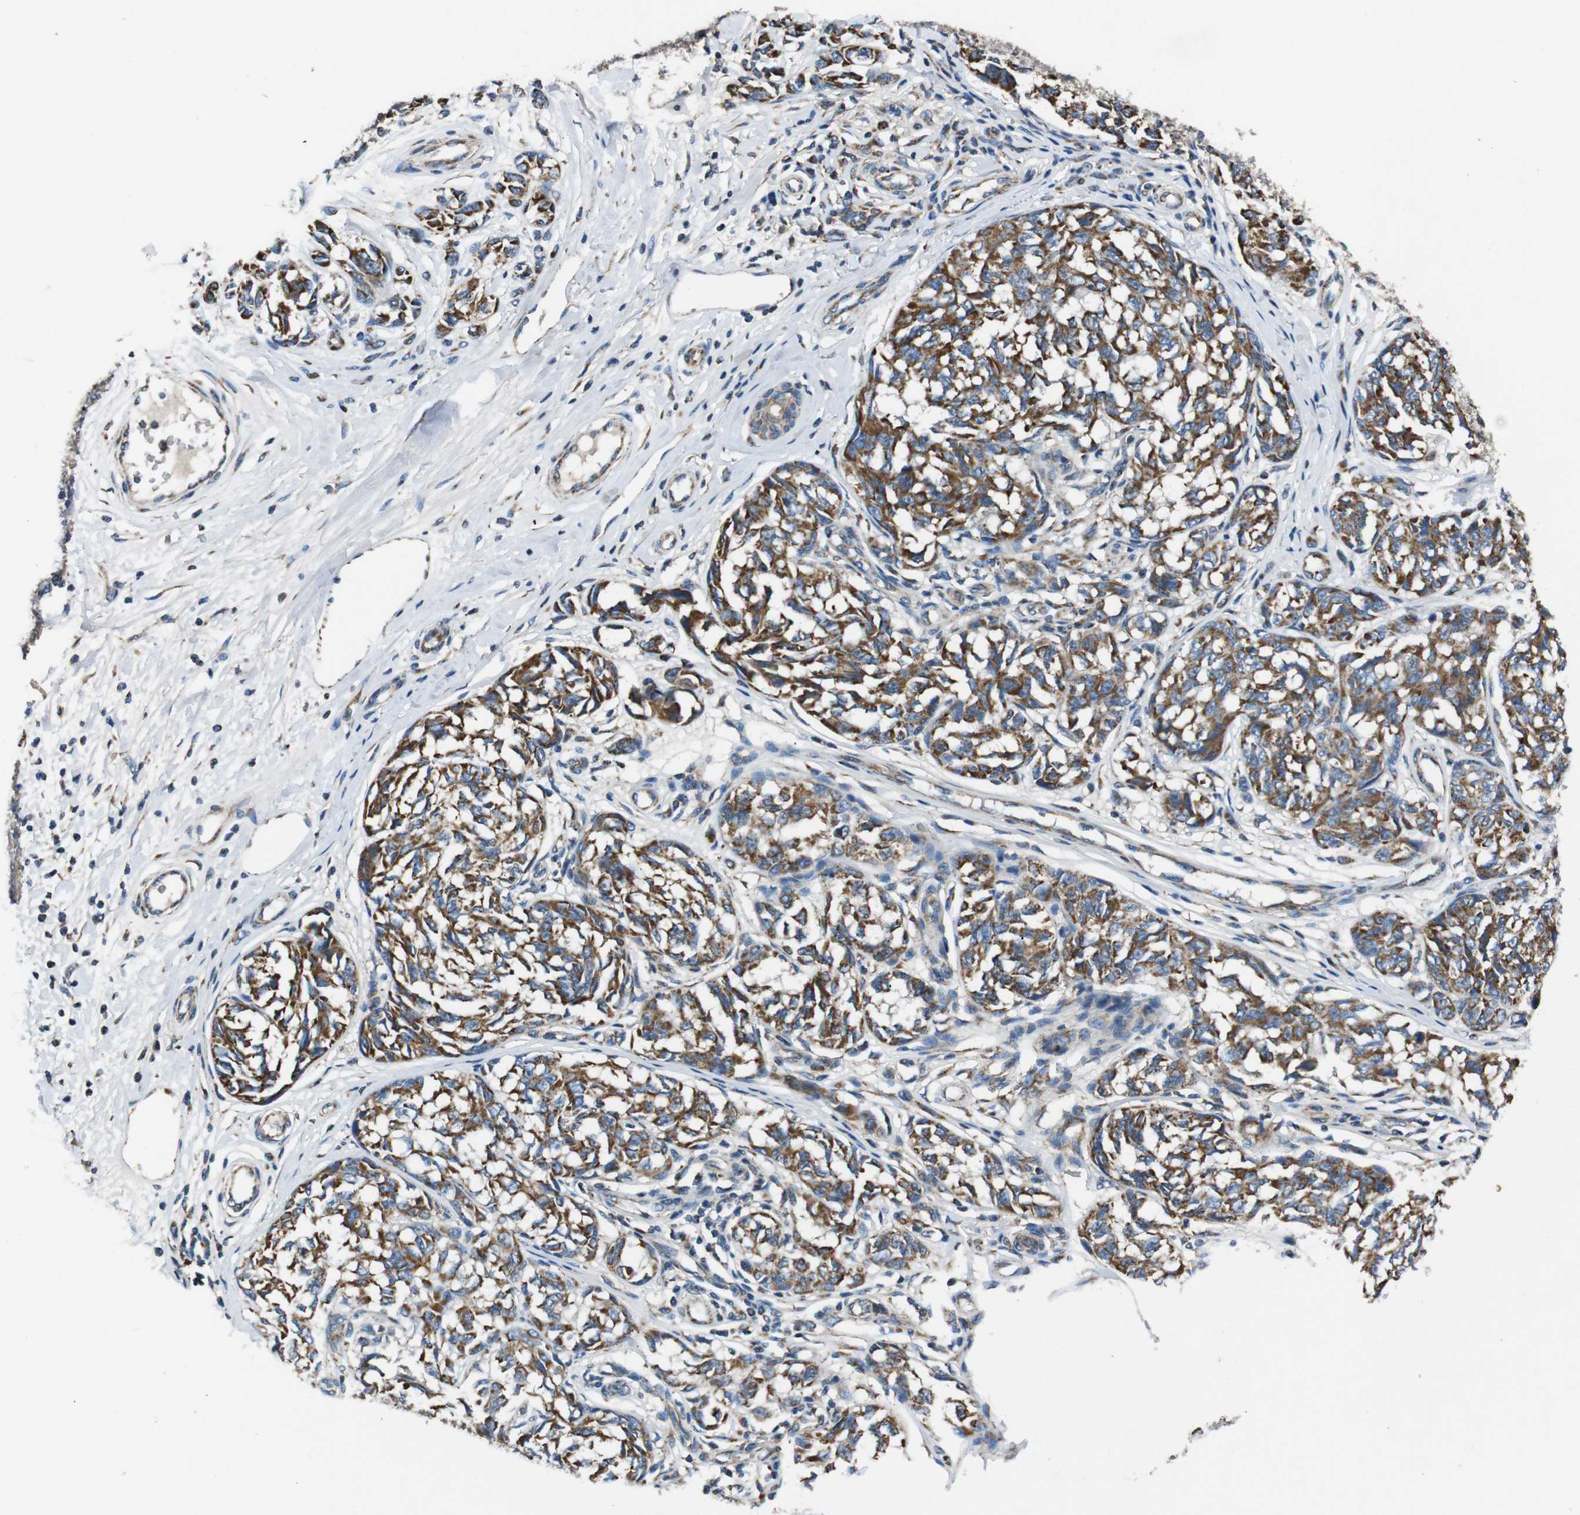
{"staining": {"intensity": "moderate", "quantity": ">75%", "location": "cytoplasmic/membranous"}, "tissue": "melanoma", "cell_type": "Tumor cells", "image_type": "cancer", "snomed": [{"axis": "morphology", "description": "Malignant melanoma, NOS"}, {"axis": "topography", "description": "Skin"}], "caption": "Tumor cells demonstrate medium levels of moderate cytoplasmic/membranous expression in about >75% of cells in malignant melanoma.", "gene": "NETO2", "patient": {"sex": "female", "age": 64}}